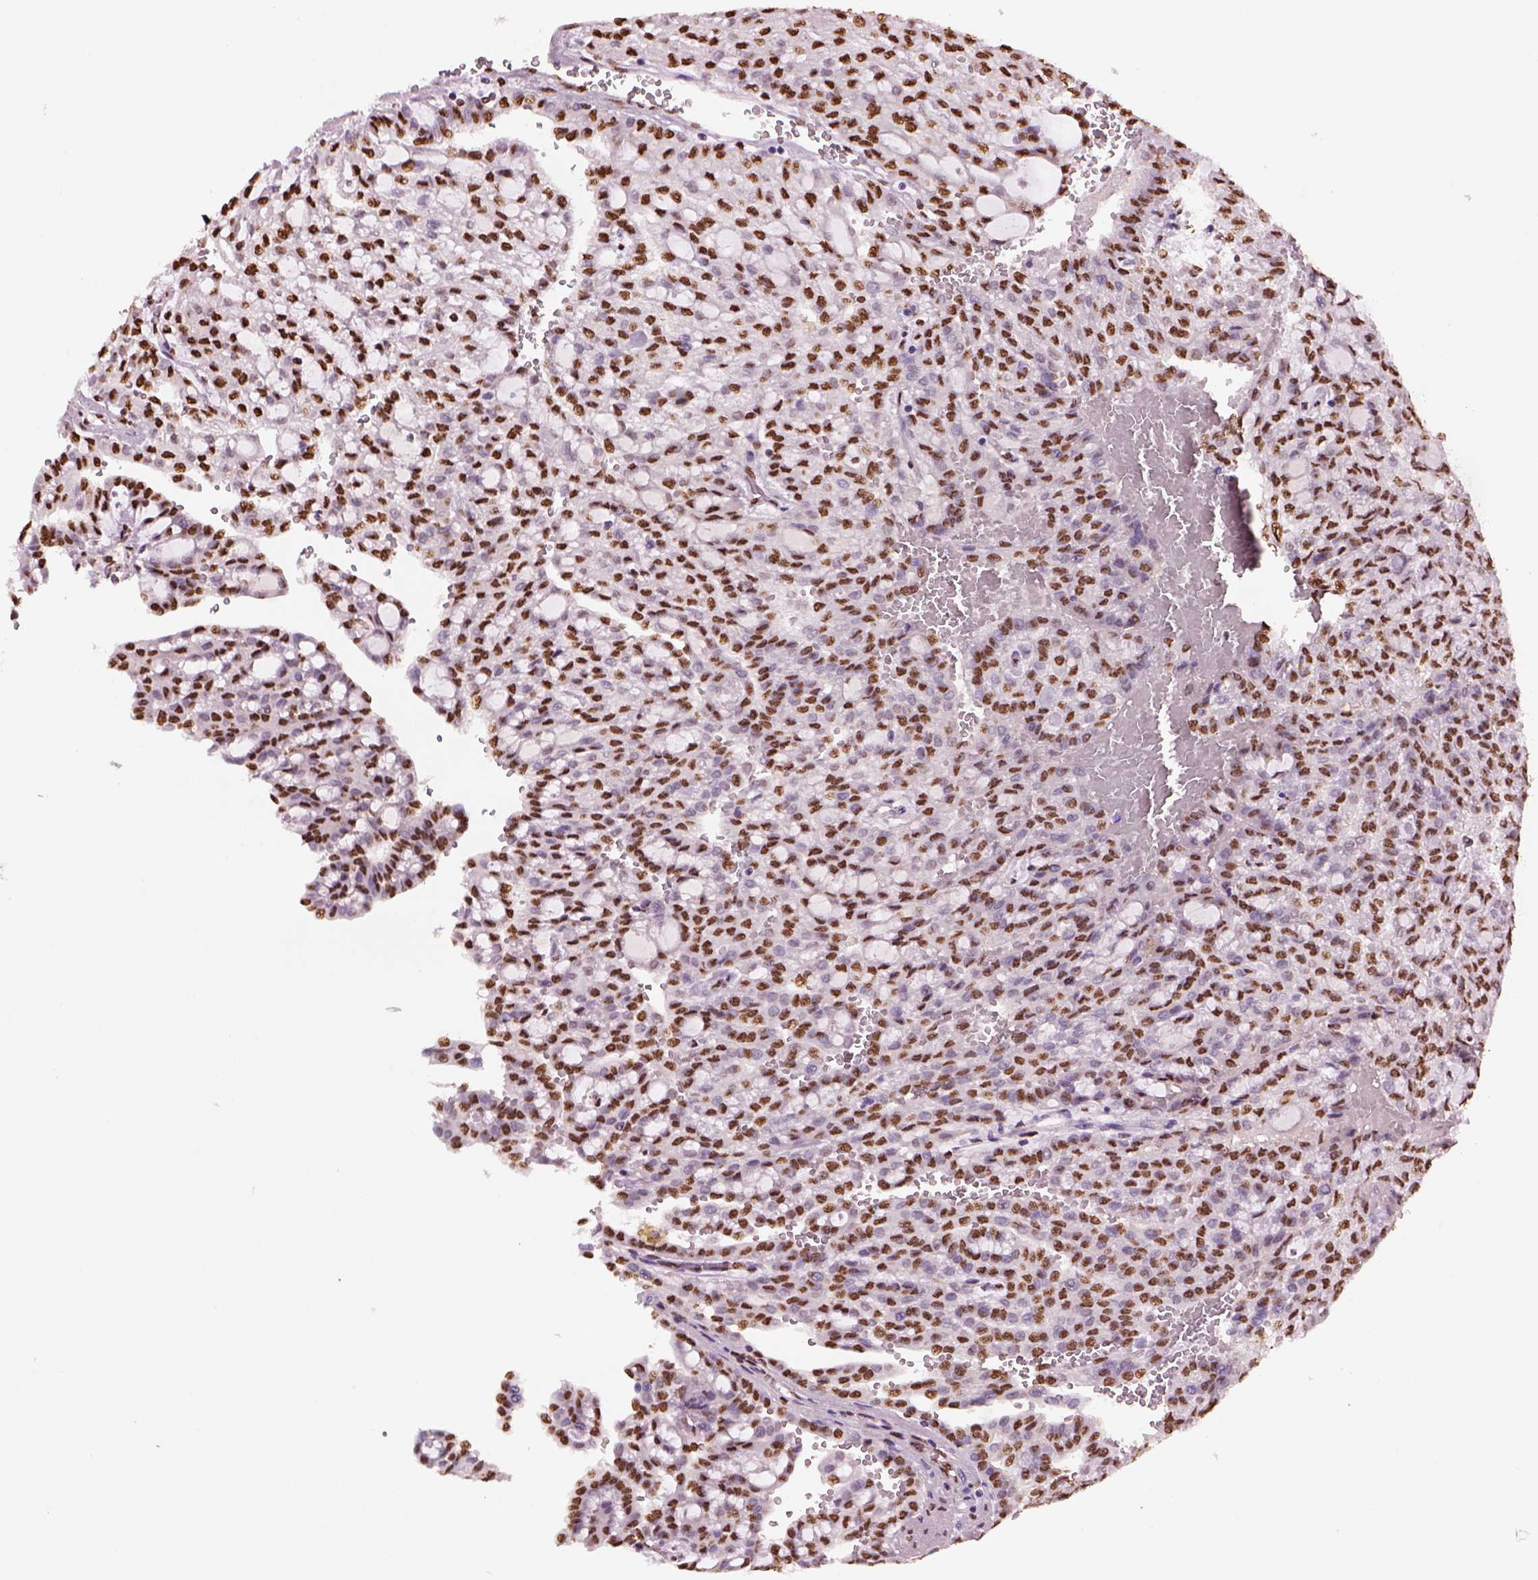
{"staining": {"intensity": "strong", "quantity": "25%-75%", "location": "nuclear"}, "tissue": "renal cancer", "cell_type": "Tumor cells", "image_type": "cancer", "snomed": [{"axis": "morphology", "description": "Adenocarcinoma, NOS"}, {"axis": "topography", "description": "Kidney"}], "caption": "Protein expression analysis of human adenocarcinoma (renal) reveals strong nuclear positivity in approximately 25%-75% of tumor cells. (Brightfield microscopy of DAB IHC at high magnification).", "gene": "DDX3X", "patient": {"sex": "male", "age": 63}}